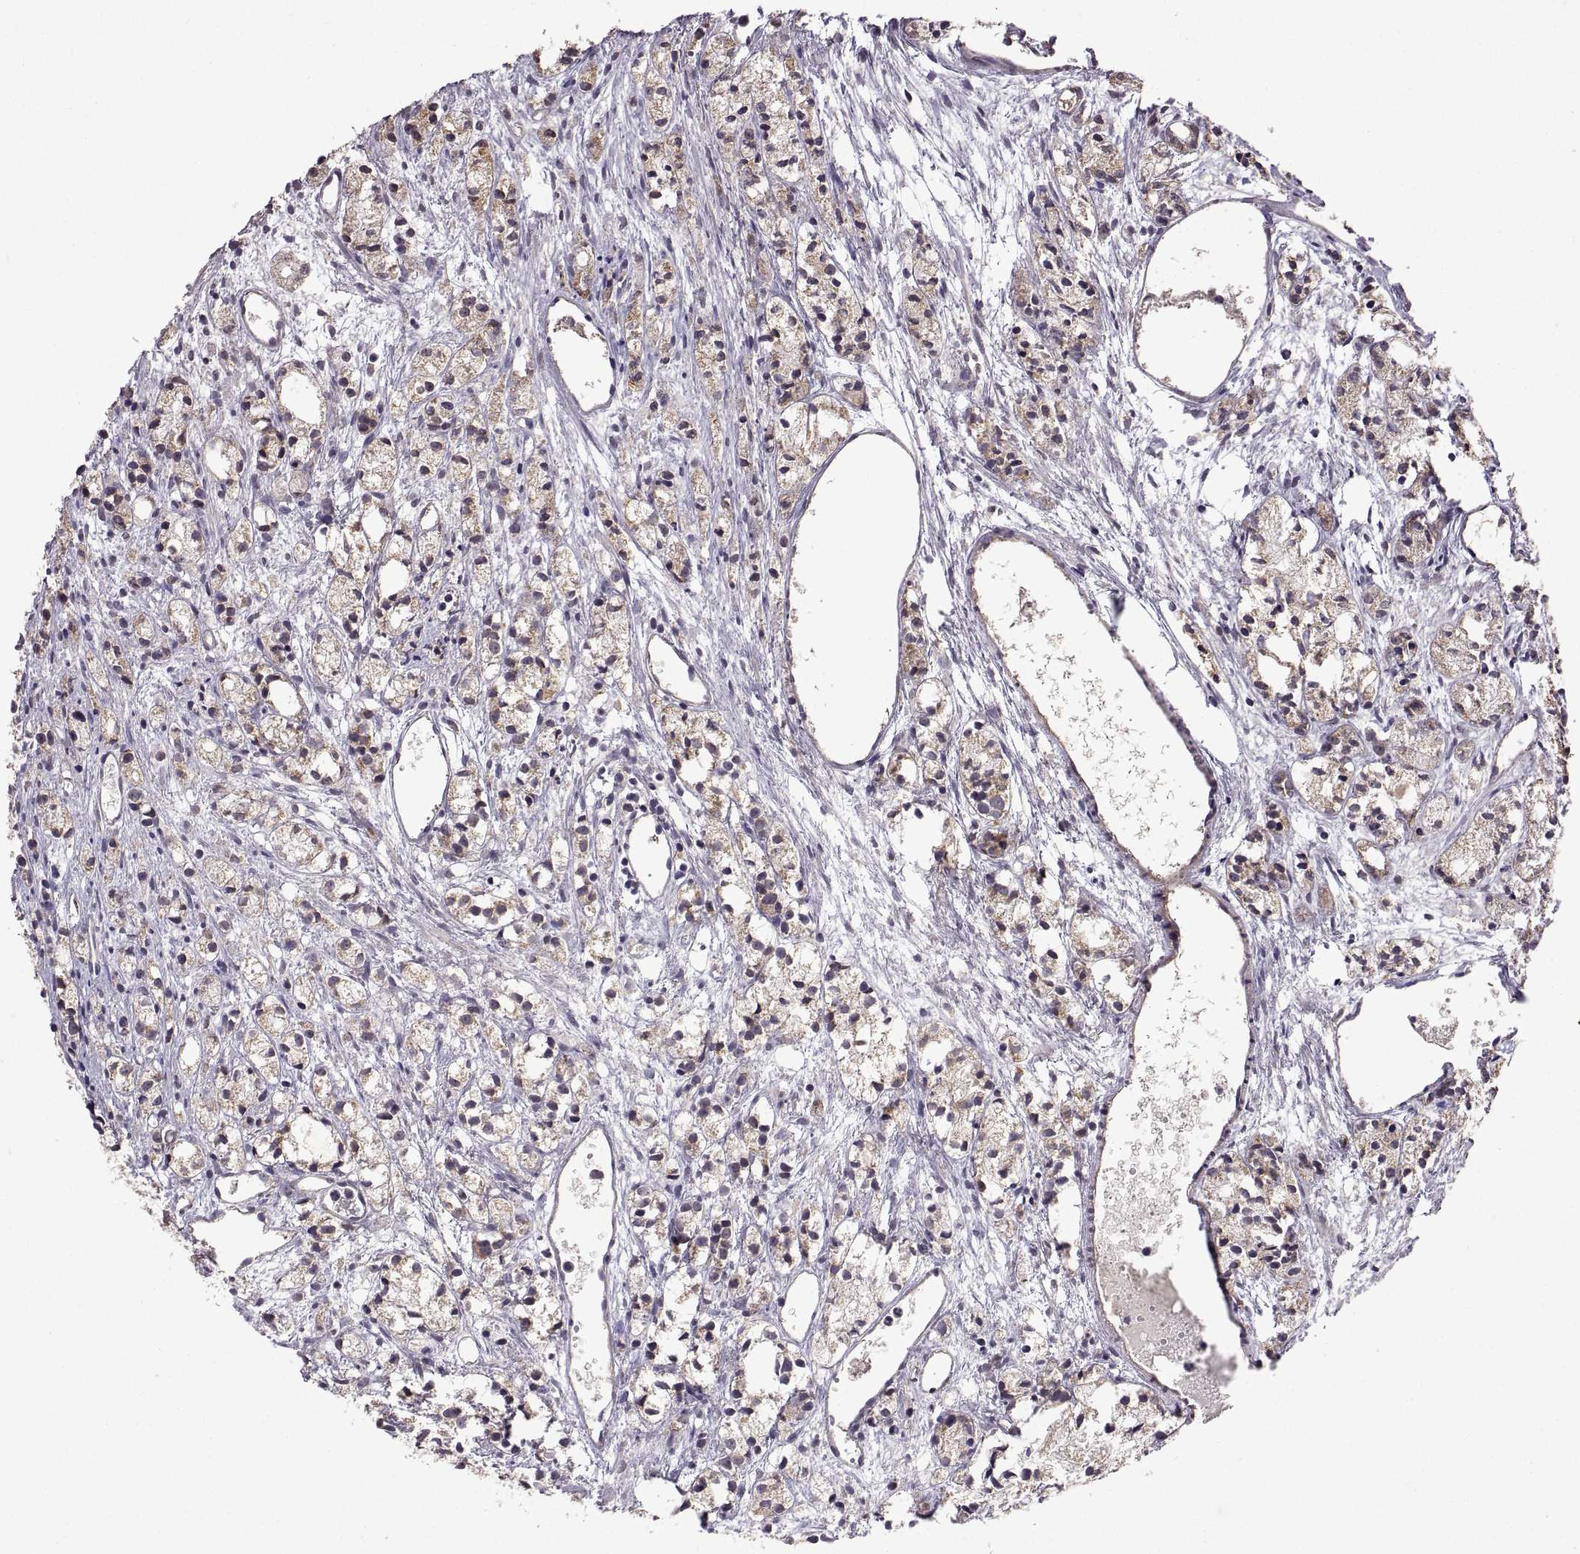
{"staining": {"intensity": "weak", "quantity": "25%-75%", "location": "cytoplasmic/membranous"}, "tissue": "prostate cancer", "cell_type": "Tumor cells", "image_type": "cancer", "snomed": [{"axis": "morphology", "description": "Adenocarcinoma, Medium grade"}, {"axis": "topography", "description": "Prostate"}], "caption": "Immunohistochemical staining of human prostate medium-grade adenocarcinoma displays weak cytoplasmic/membranous protein expression in approximately 25%-75% of tumor cells.", "gene": "LAMA1", "patient": {"sex": "male", "age": 74}}